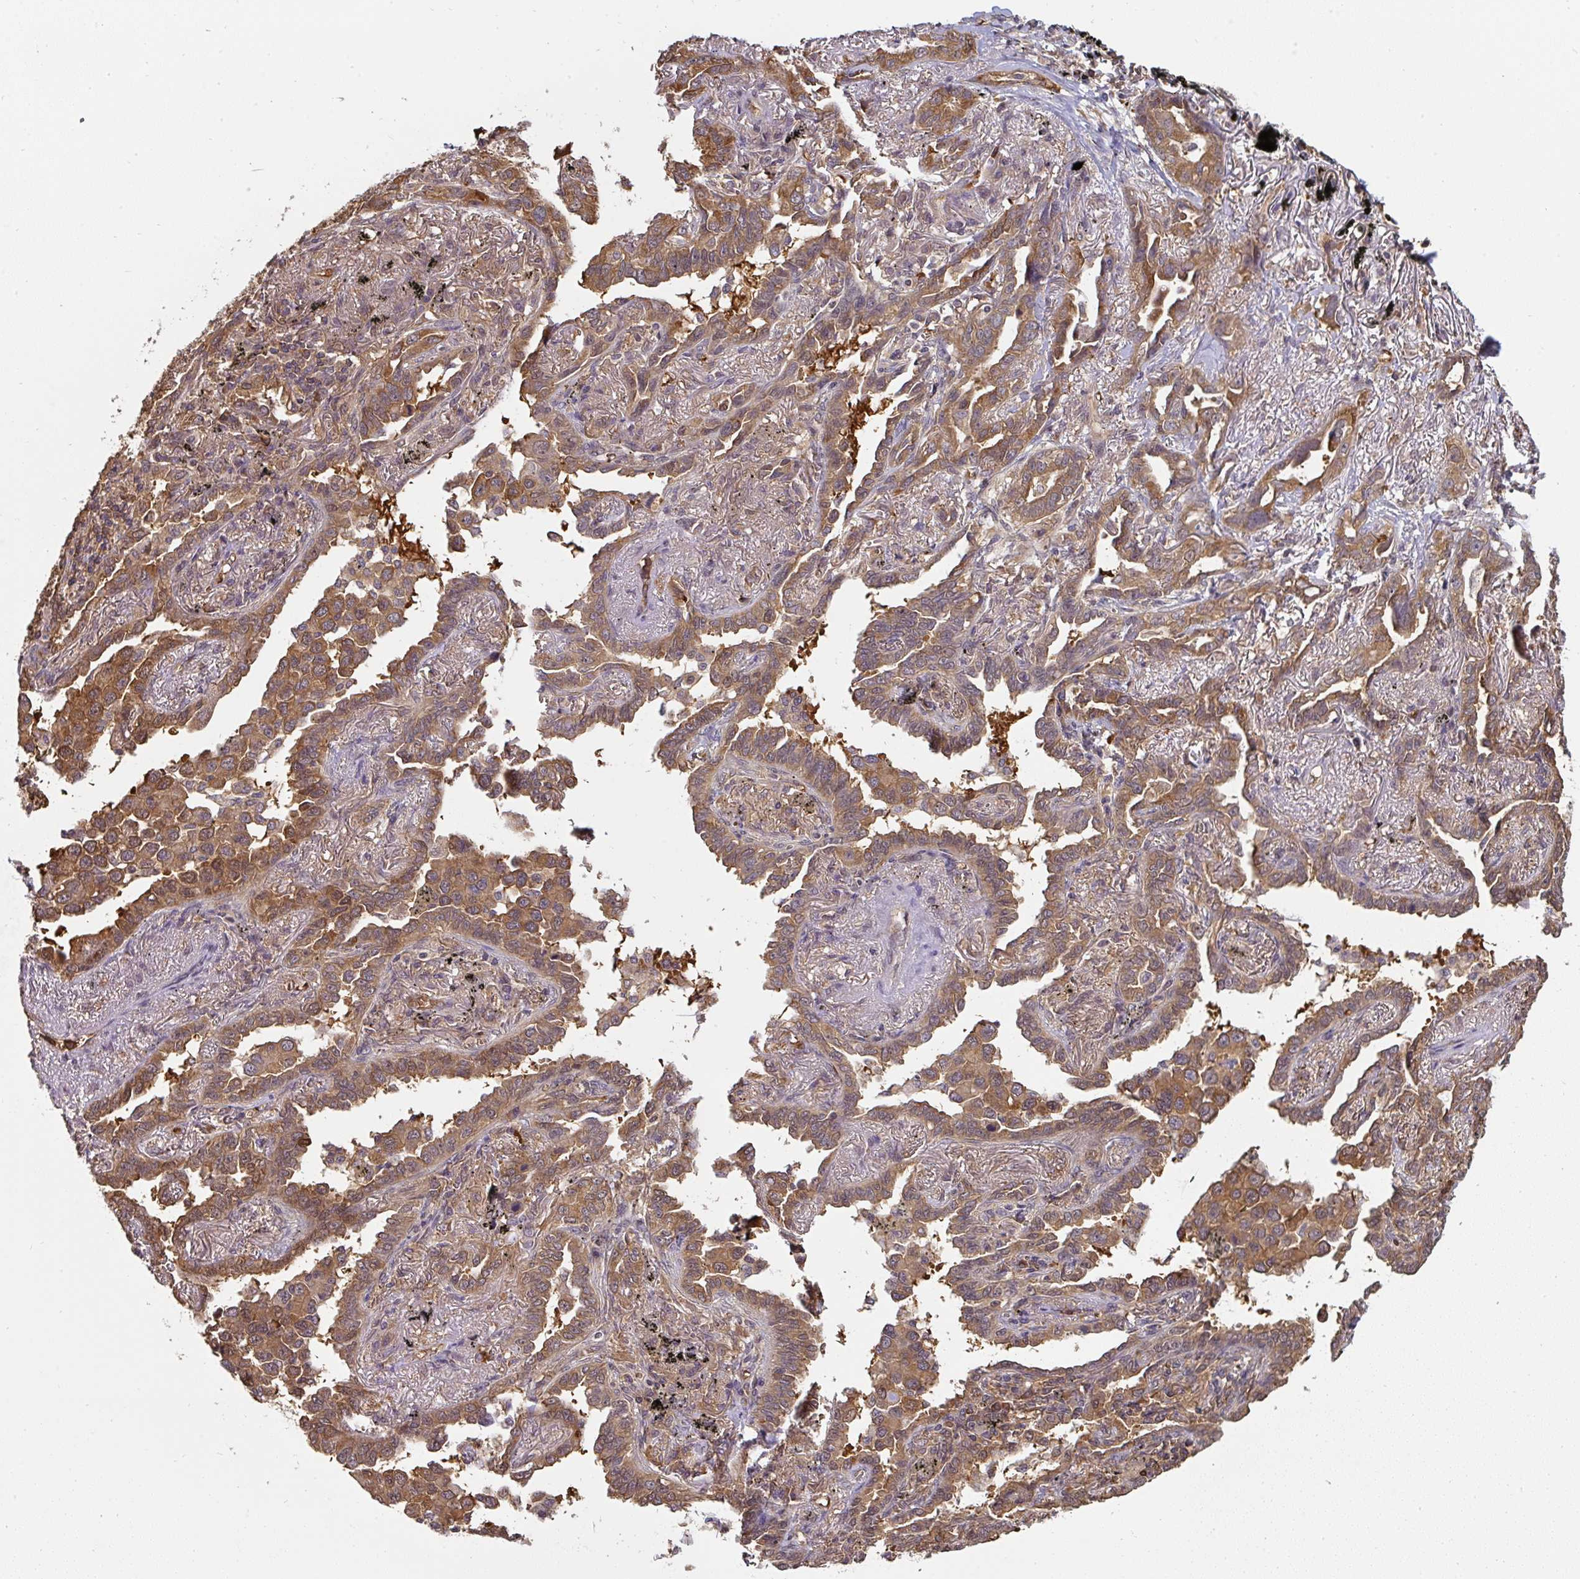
{"staining": {"intensity": "strong", "quantity": ">75%", "location": "cytoplasmic/membranous"}, "tissue": "lung cancer", "cell_type": "Tumor cells", "image_type": "cancer", "snomed": [{"axis": "morphology", "description": "Adenocarcinoma, NOS"}, {"axis": "topography", "description": "Lung"}], "caption": "Immunohistochemical staining of lung cancer (adenocarcinoma) displays strong cytoplasmic/membranous protein positivity in about >75% of tumor cells. The staining was performed using DAB (3,3'-diaminobenzidine), with brown indicating positive protein expression. Nuclei are stained blue with hematoxylin.", "gene": "ST13", "patient": {"sex": "male", "age": 67}}